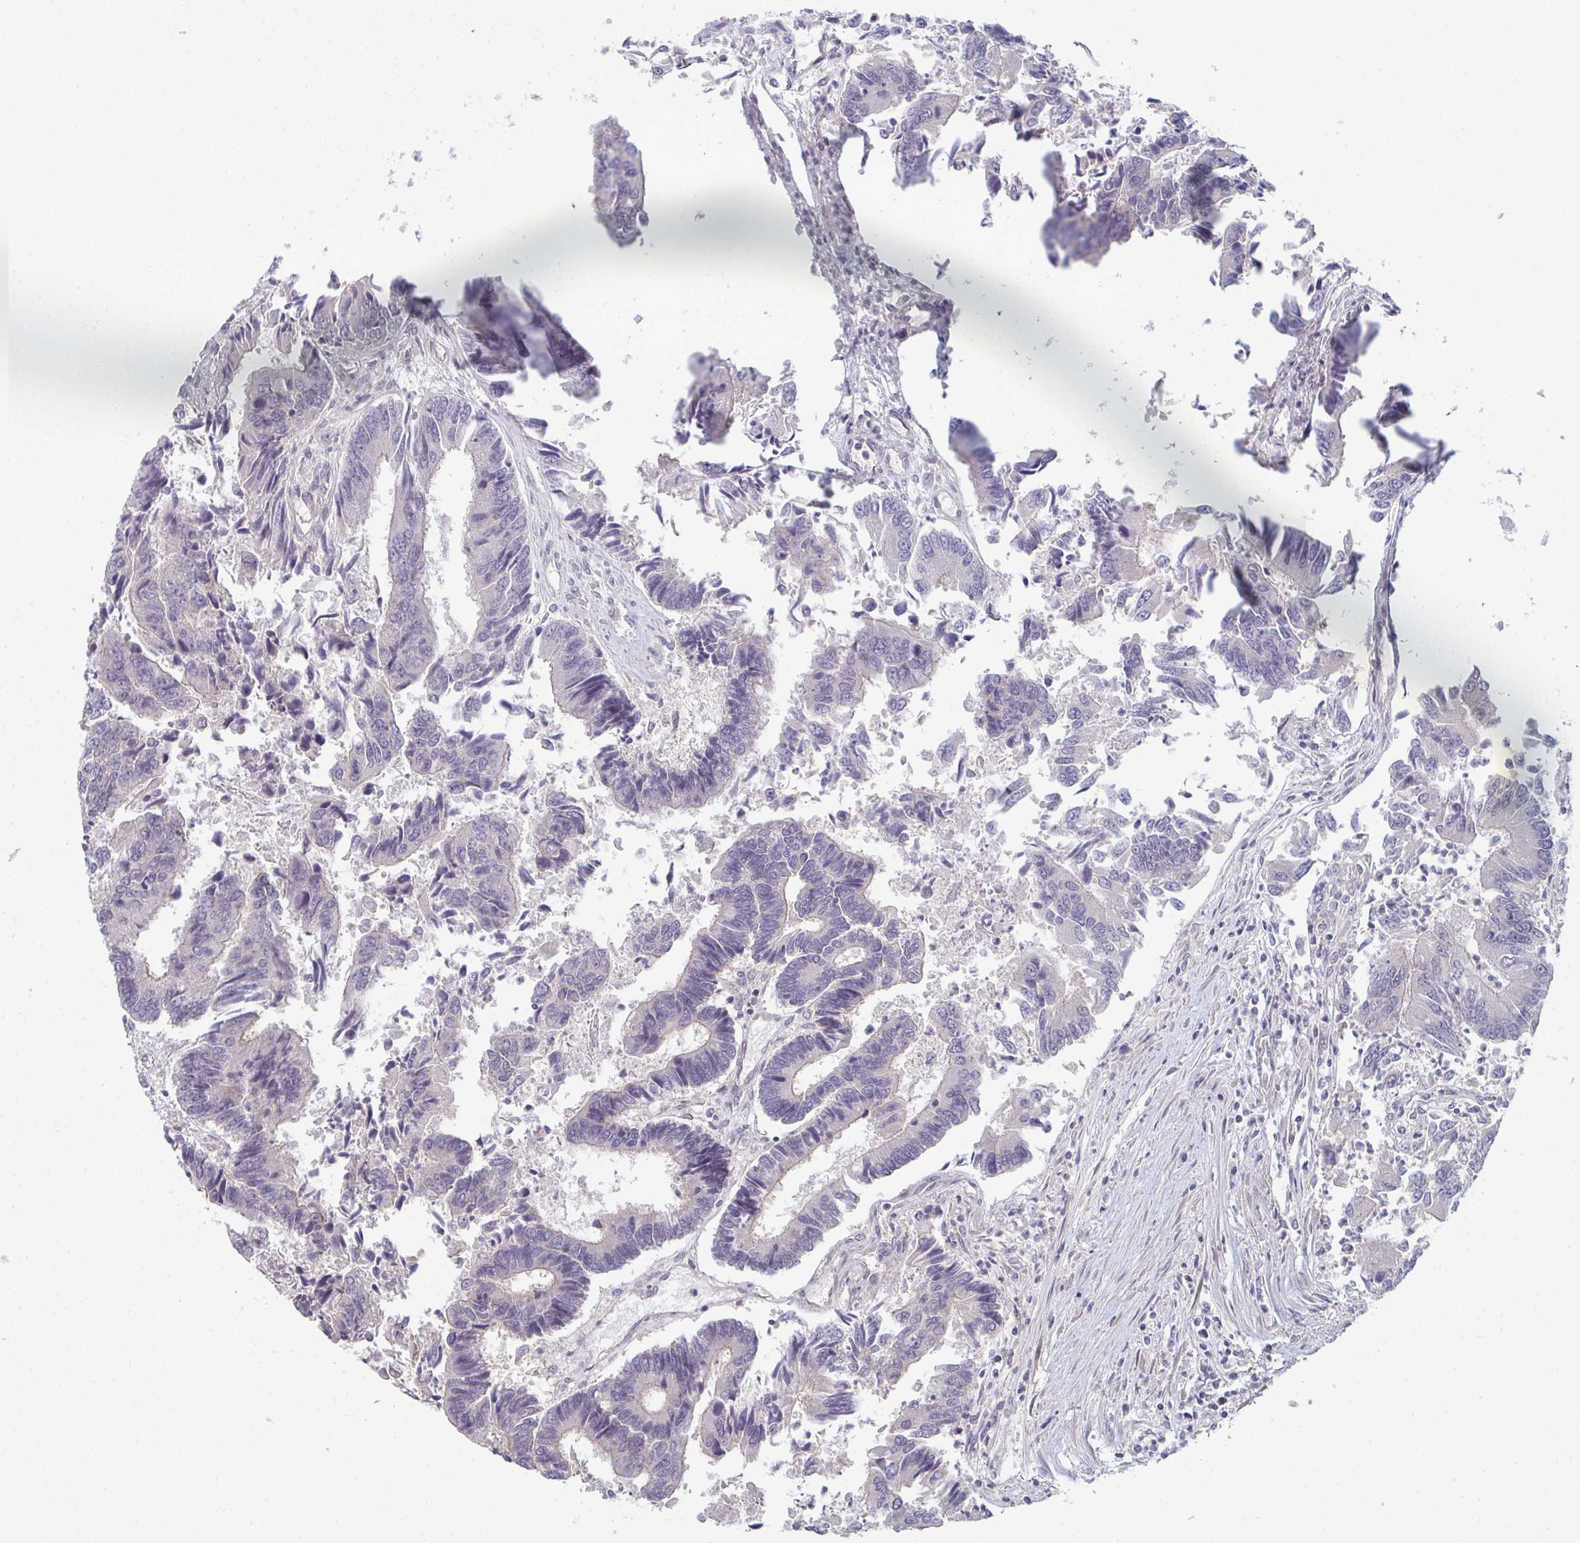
{"staining": {"intensity": "negative", "quantity": "none", "location": "none"}, "tissue": "colorectal cancer", "cell_type": "Tumor cells", "image_type": "cancer", "snomed": [{"axis": "morphology", "description": "Adenocarcinoma, NOS"}, {"axis": "topography", "description": "Colon"}], "caption": "This is an IHC micrograph of human colorectal adenocarcinoma. There is no positivity in tumor cells.", "gene": "ZNF214", "patient": {"sex": "female", "age": 67}}